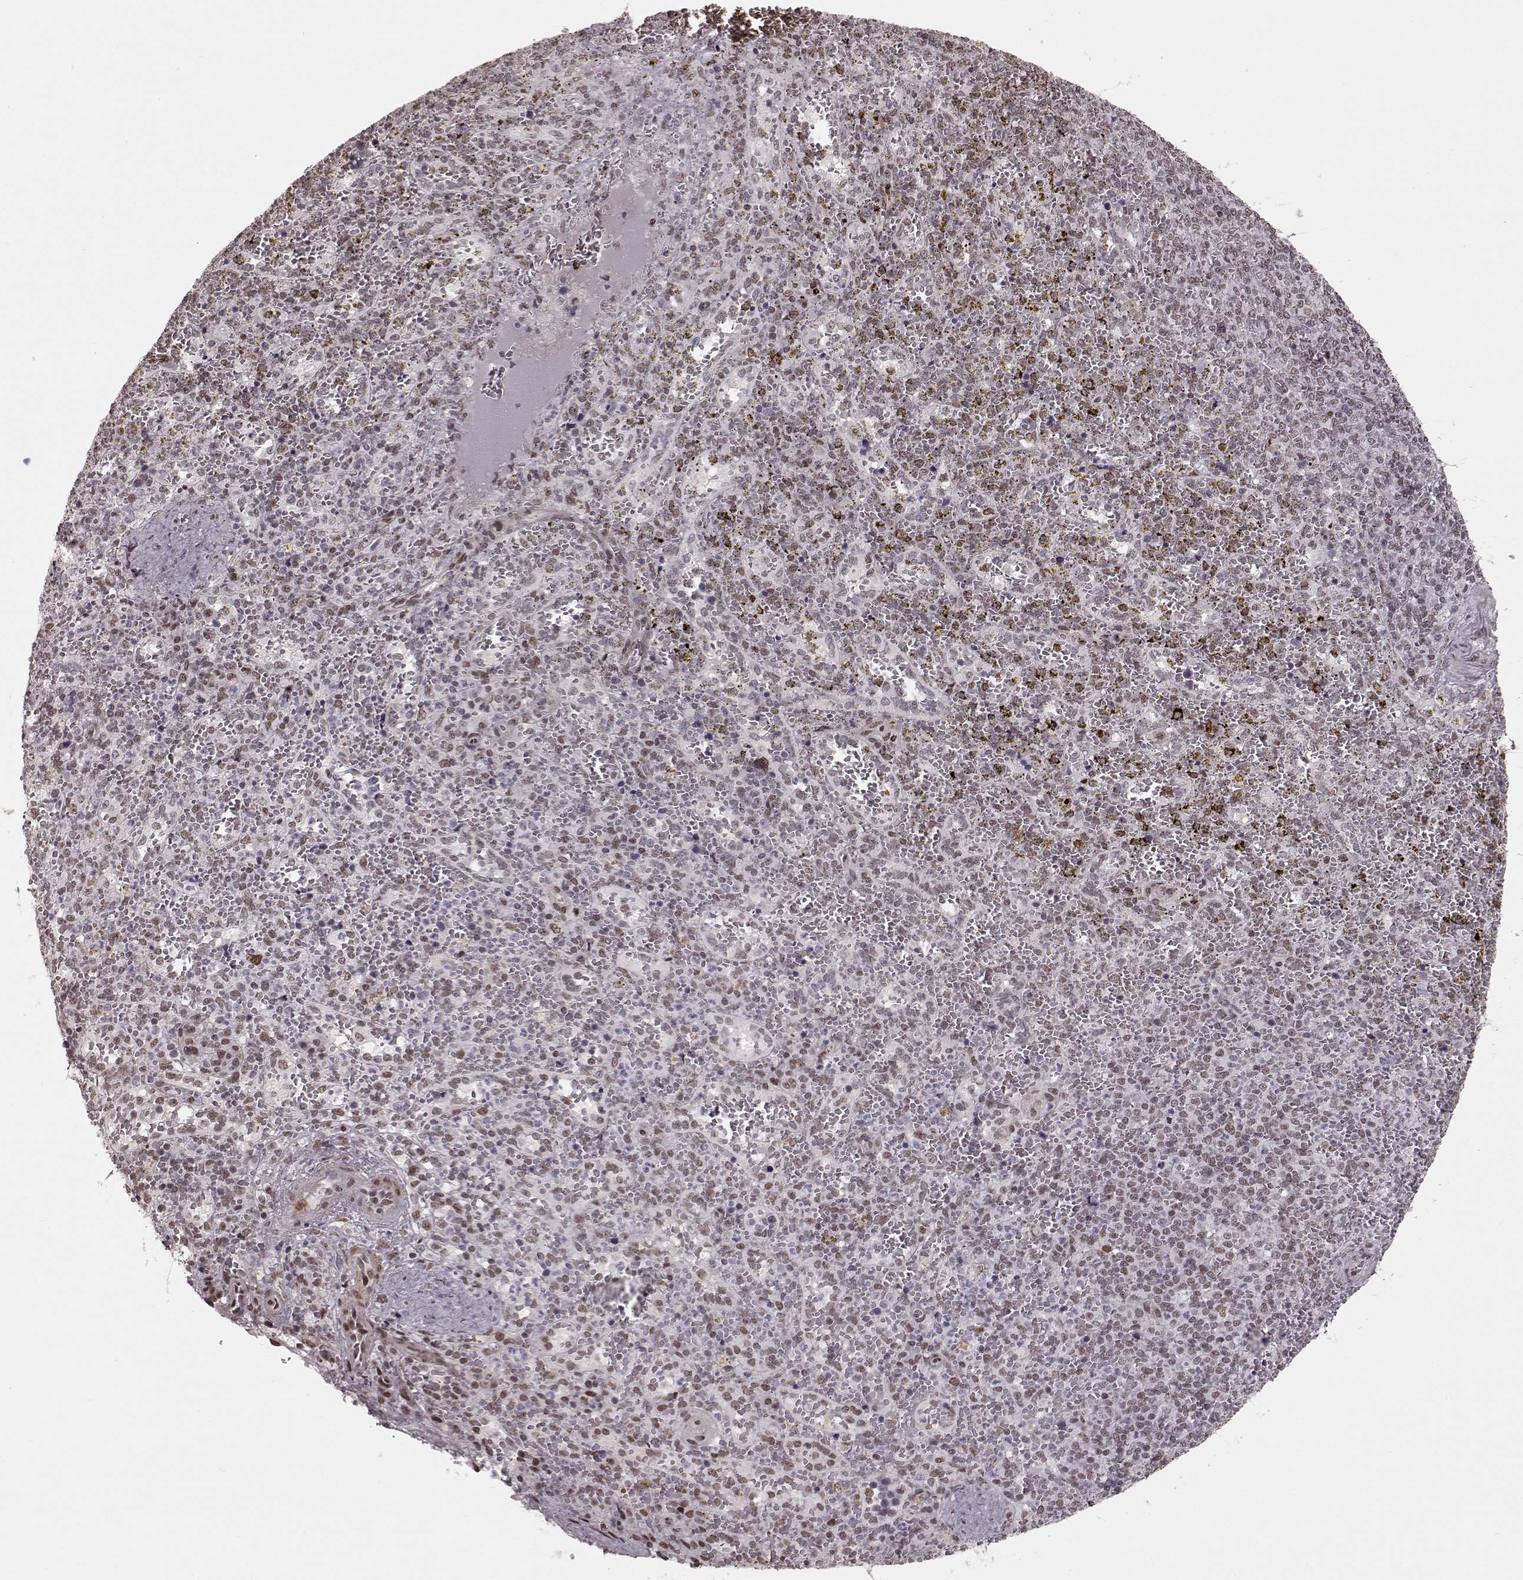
{"staining": {"intensity": "weak", "quantity": ">75%", "location": "nuclear"}, "tissue": "spleen", "cell_type": "Cells in red pulp", "image_type": "normal", "snomed": [{"axis": "morphology", "description": "Normal tissue, NOS"}, {"axis": "topography", "description": "Spleen"}], "caption": "Weak nuclear positivity for a protein is present in approximately >75% of cells in red pulp of unremarkable spleen using immunohistochemistry.", "gene": "NR2C1", "patient": {"sex": "female", "age": 50}}